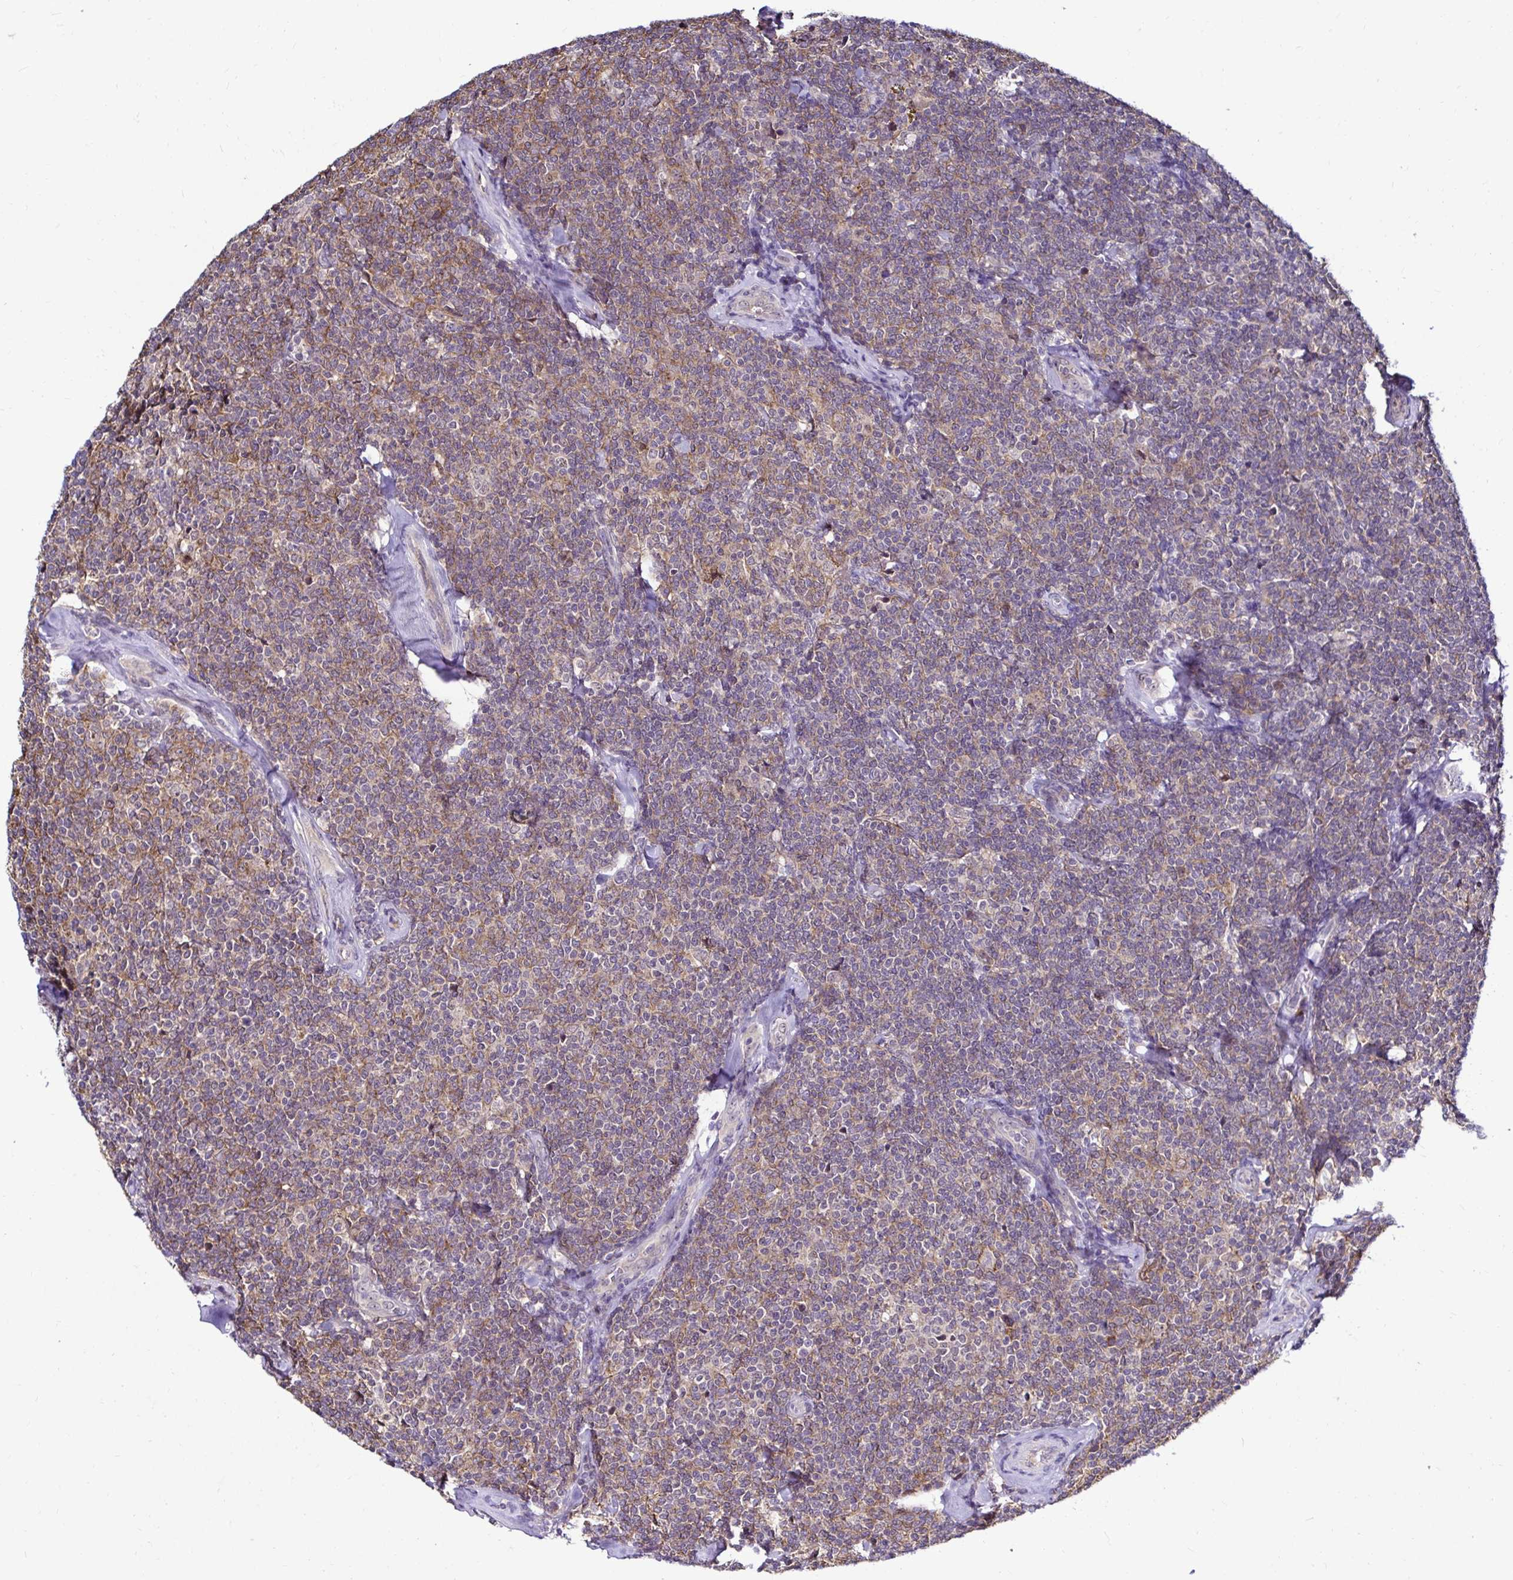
{"staining": {"intensity": "weak", "quantity": "25%-75%", "location": "cytoplasmic/membranous"}, "tissue": "lymphoma", "cell_type": "Tumor cells", "image_type": "cancer", "snomed": [{"axis": "morphology", "description": "Malignant lymphoma, non-Hodgkin's type, Low grade"}, {"axis": "topography", "description": "Lymph node"}], "caption": "Tumor cells reveal low levels of weak cytoplasmic/membranous positivity in about 25%-75% of cells in lymphoma. (DAB IHC, brown staining for protein, blue staining for nuclei).", "gene": "PSMD3", "patient": {"sex": "female", "age": 56}}